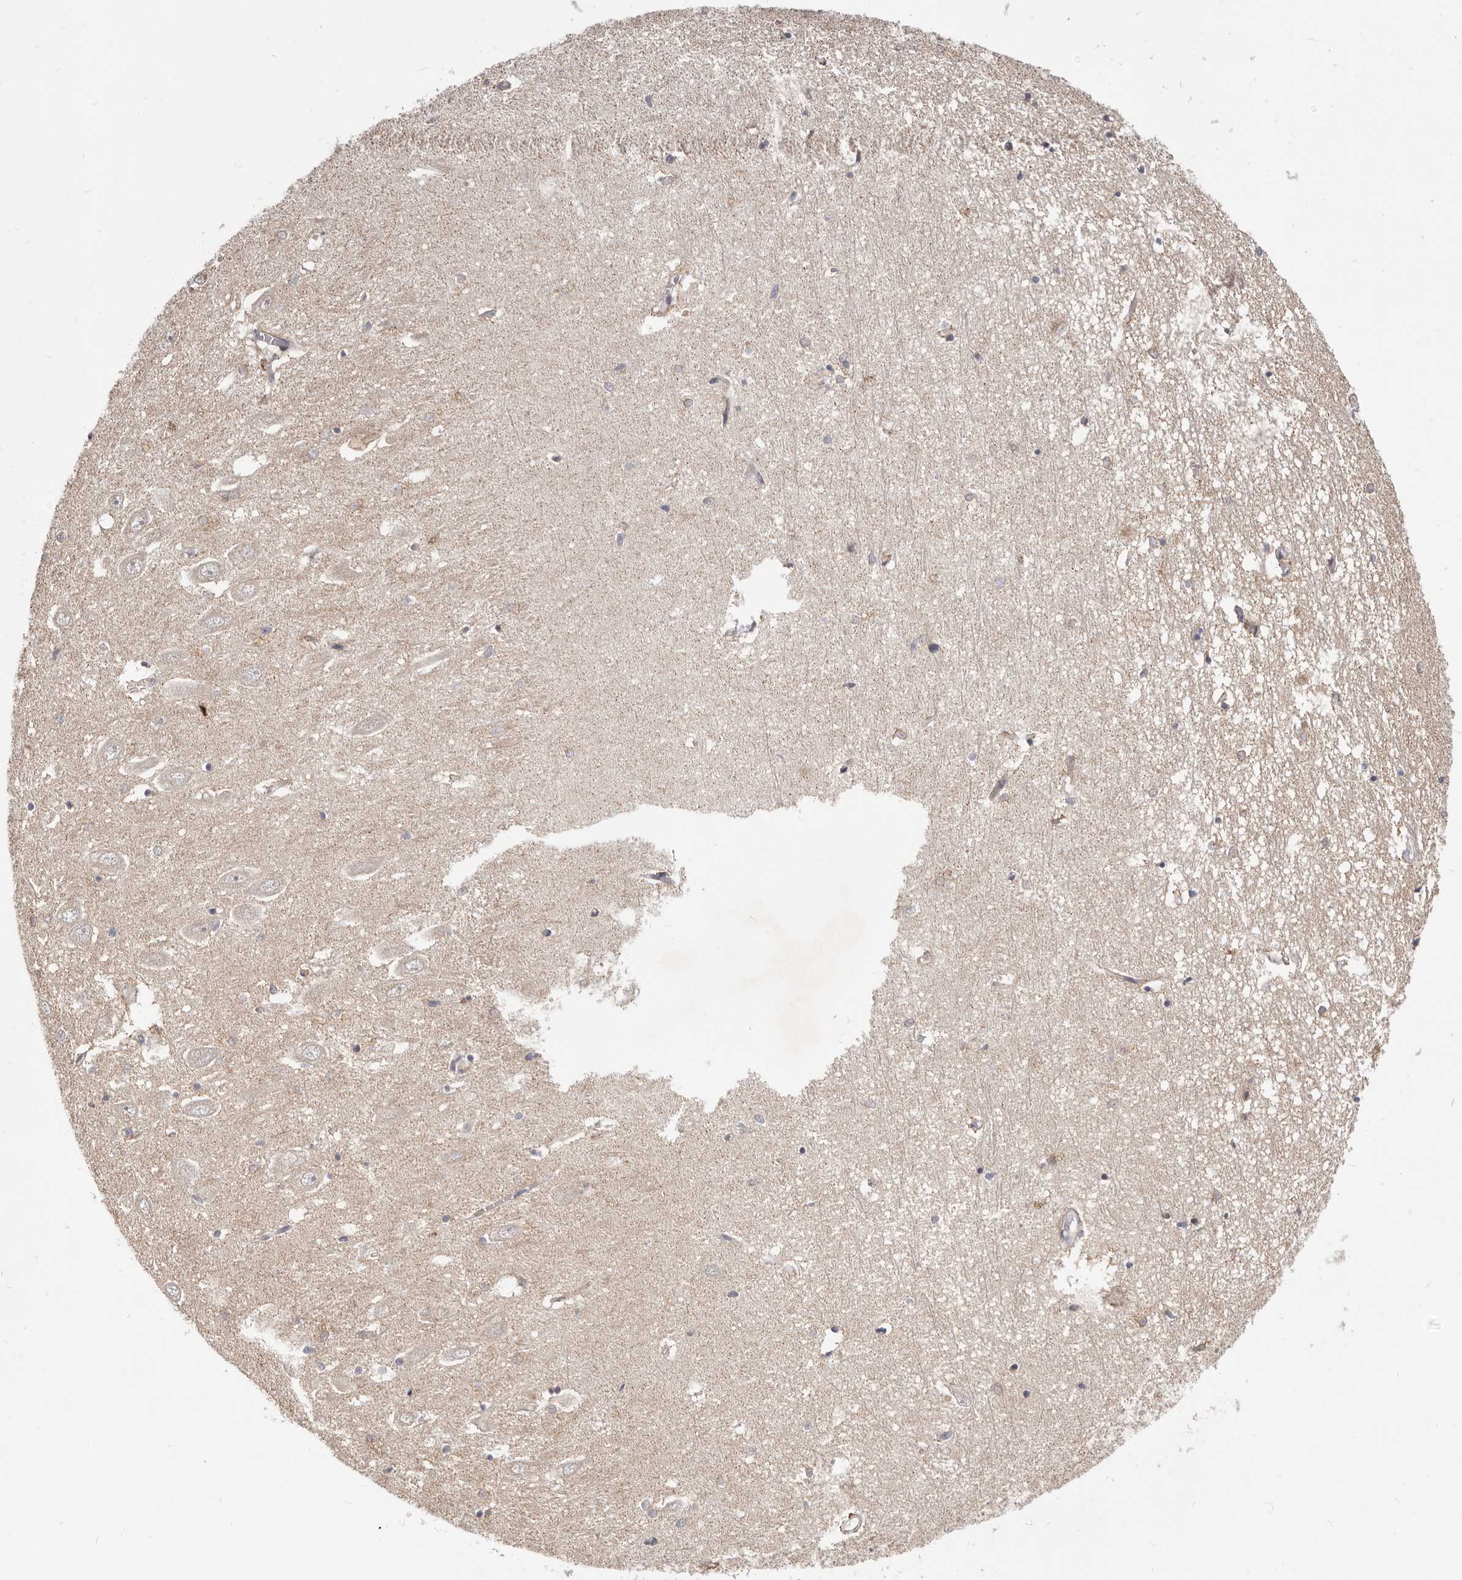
{"staining": {"intensity": "negative", "quantity": "none", "location": "none"}, "tissue": "hippocampus", "cell_type": "Glial cells", "image_type": "normal", "snomed": [{"axis": "morphology", "description": "Normal tissue, NOS"}, {"axis": "topography", "description": "Hippocampus"}], "caption": "Immunohistochemistry of unremarkable hippocampus demonstrates no expression in glial cells.", "gene": "TOR3A", "patient": {"sex": "female", "age": 64}}